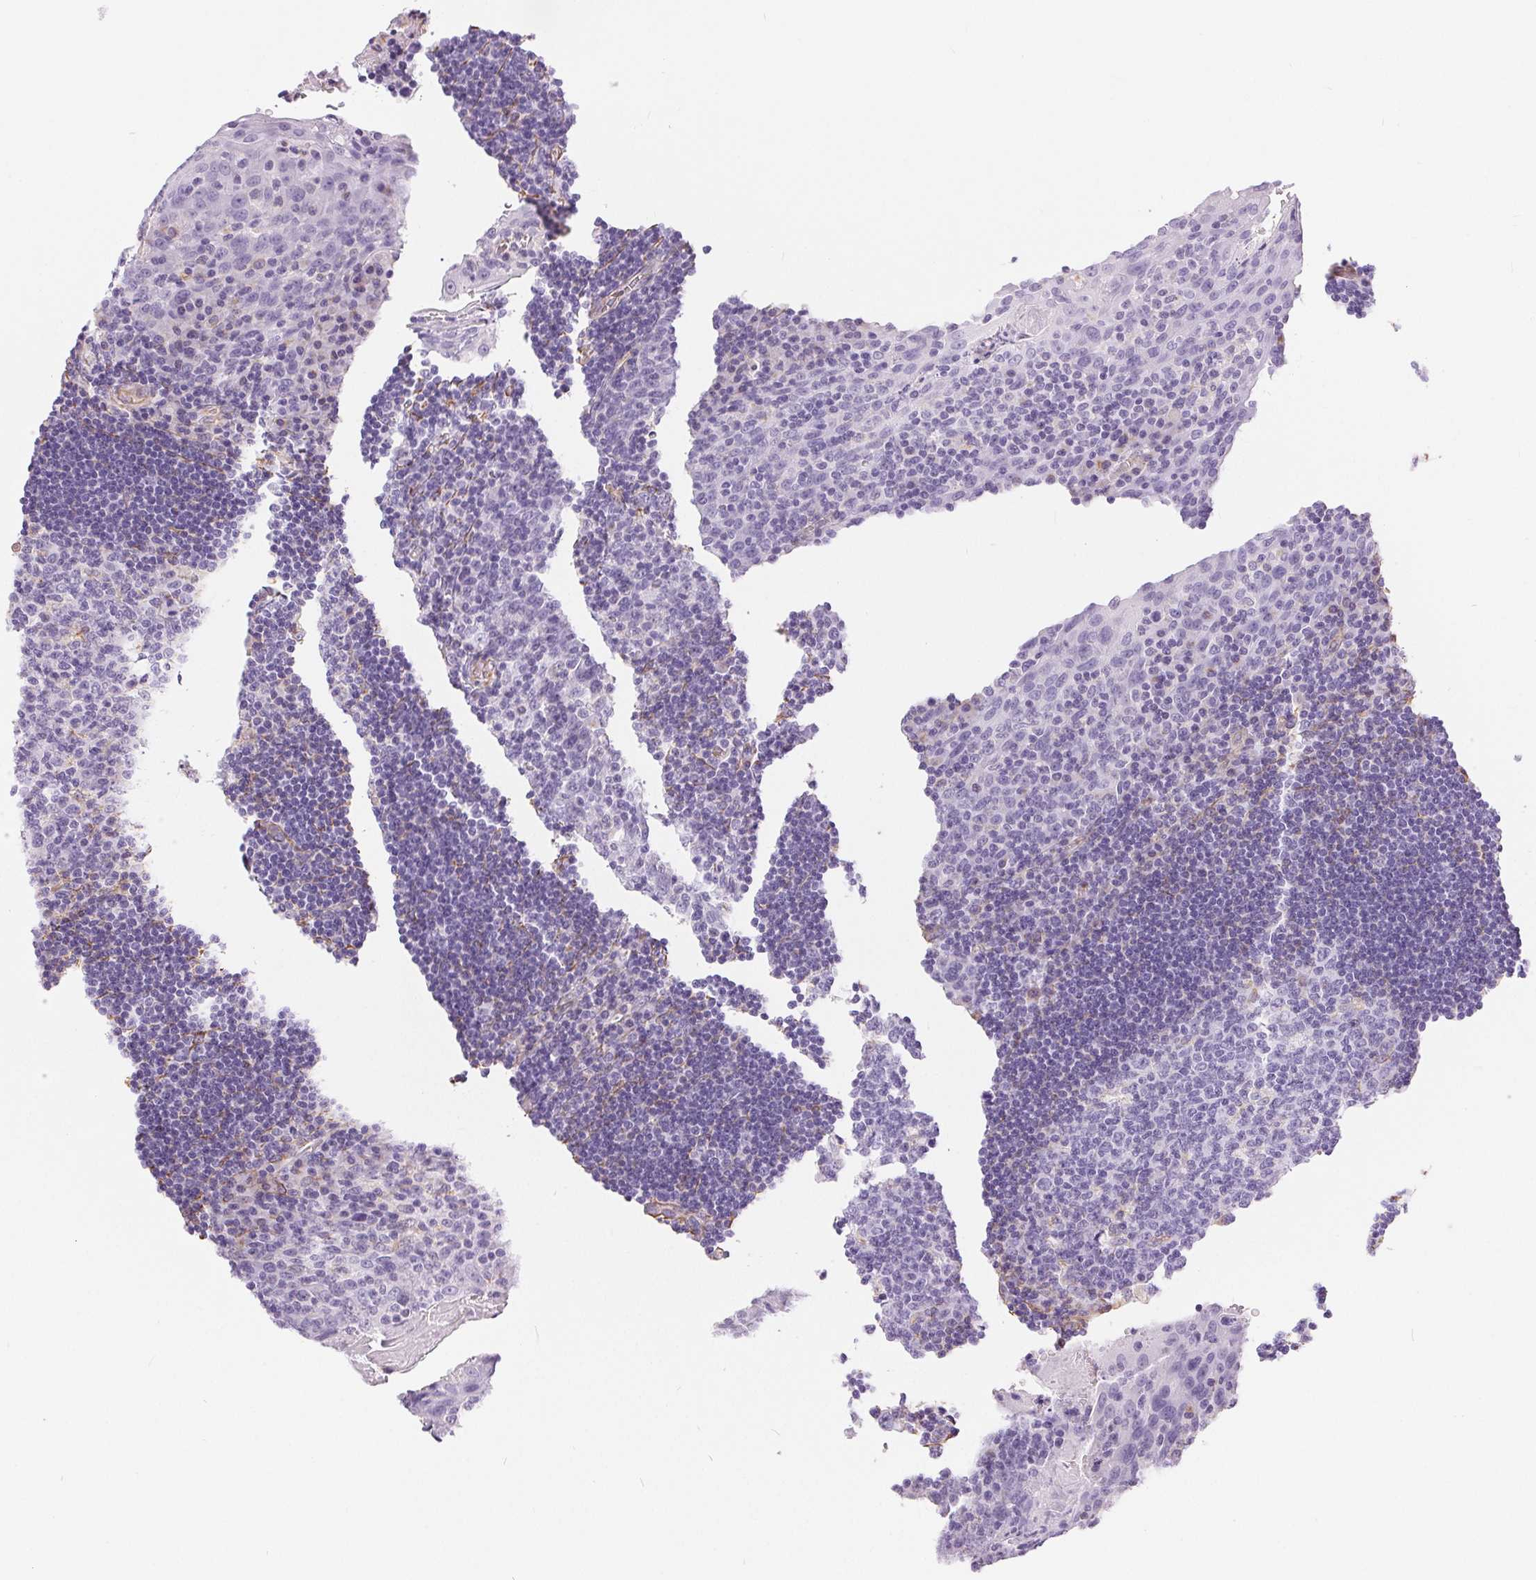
{"staining": {"intensity": "negative", "quantity": "none", "location": "none"}, "tissue": "tonsil", "cell_type": "Germinal center cells", "image_type": "normal", "snomed": [{"axis": "morphology", "description": "Normal tissue, NOS"}, {"axis": "topography", "description": "Tonsil"}], "caption": "Germinal center cells show no significant protein staining in unremarkable tonsil.", "gene": "GFAP", "patient": {"sex": "male", "age": 17}}